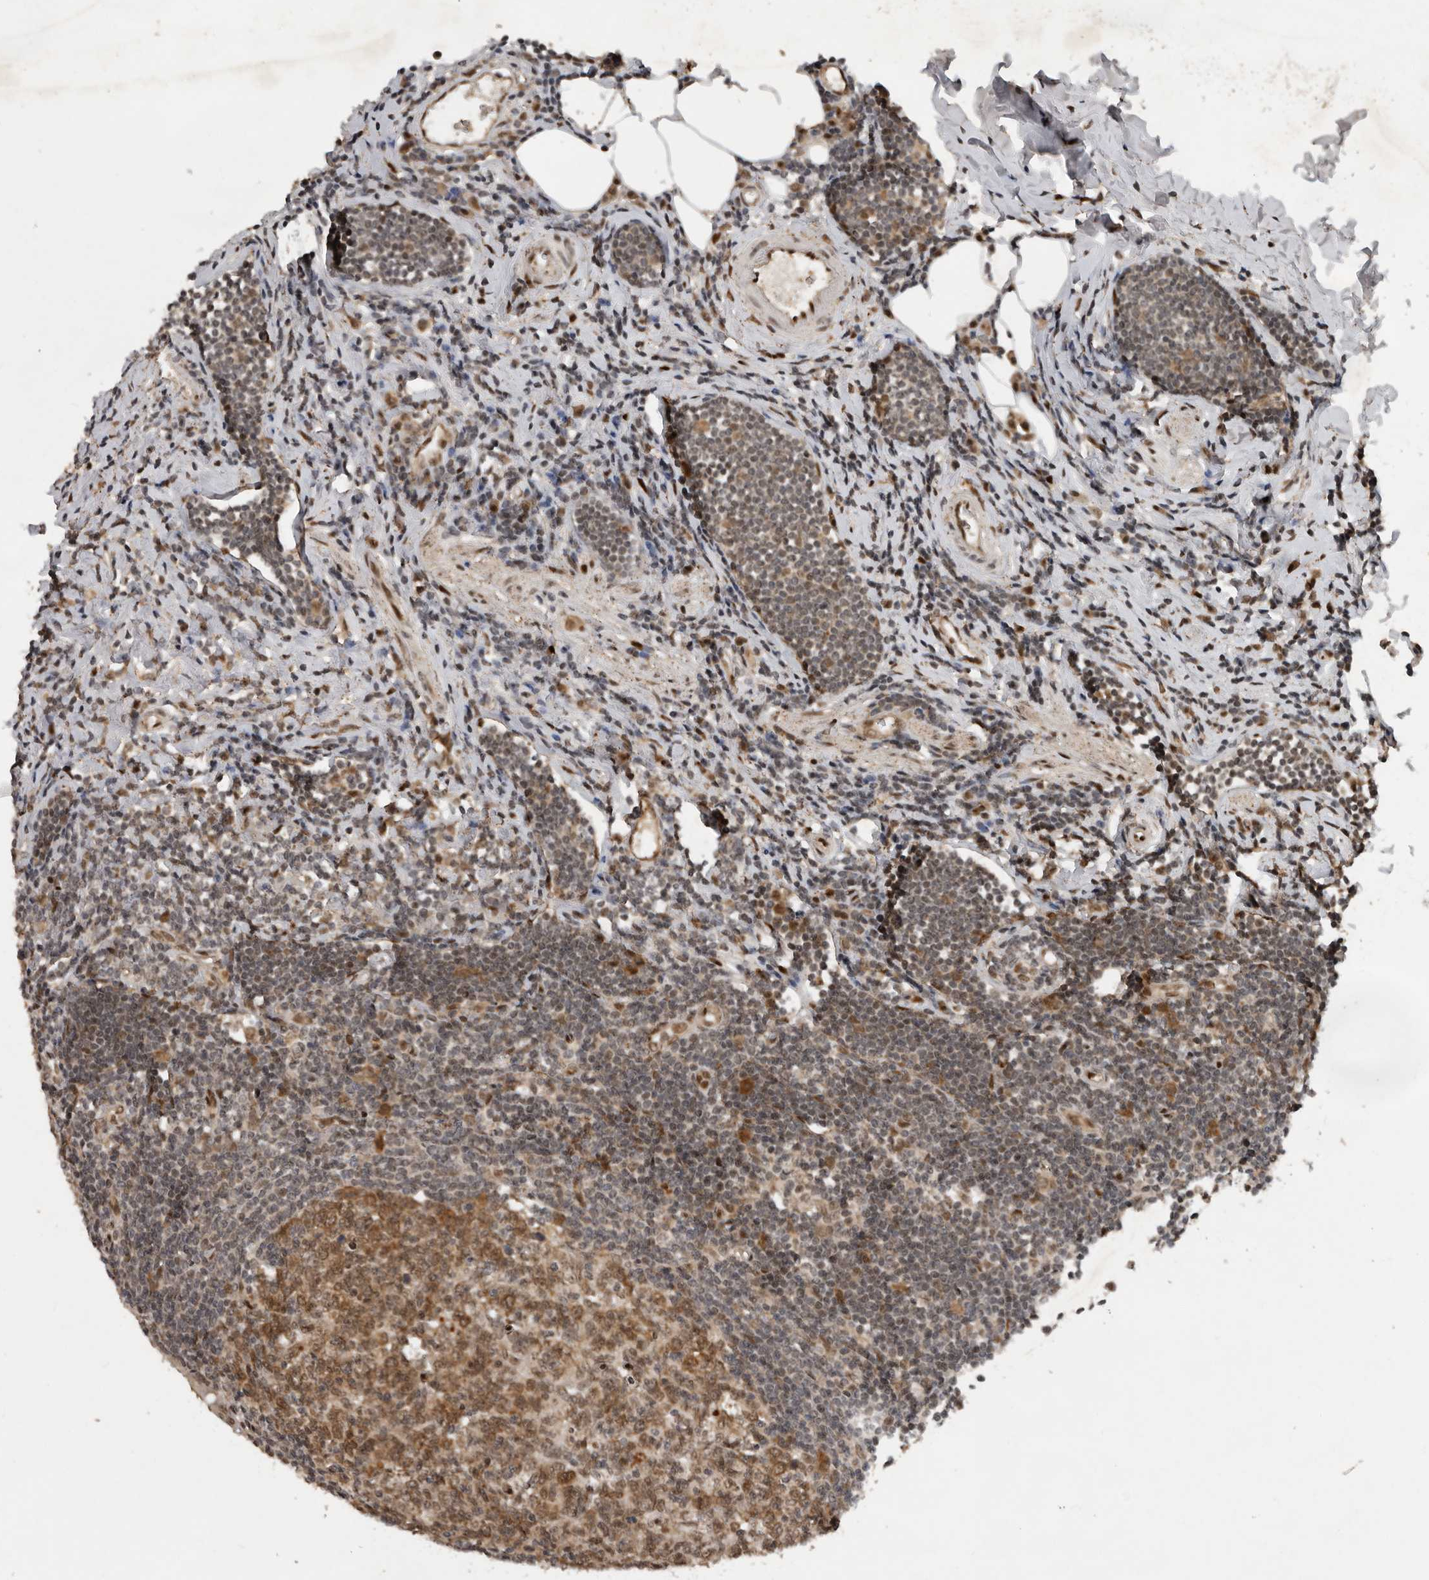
{"staining": {"intensity": "weak", "quantity": ">75%", "location": "nuclear"}, "tissue": "appendix", "cell_type": "Glandular cells", "image_type": "normal", "snomed": [{"axis": "morphology", "description": "Normal tissue, NOS"}, {"axis": "topography", "description": "Appendix"}], "caption": "The photomicrograph displays immunohistochemical staining of benign appendix. There is weak nuclear expression is identified in approximately >75% of glandular cells.", "gene": "CDC27", "patient": {"sex": "female", "age": 54}}